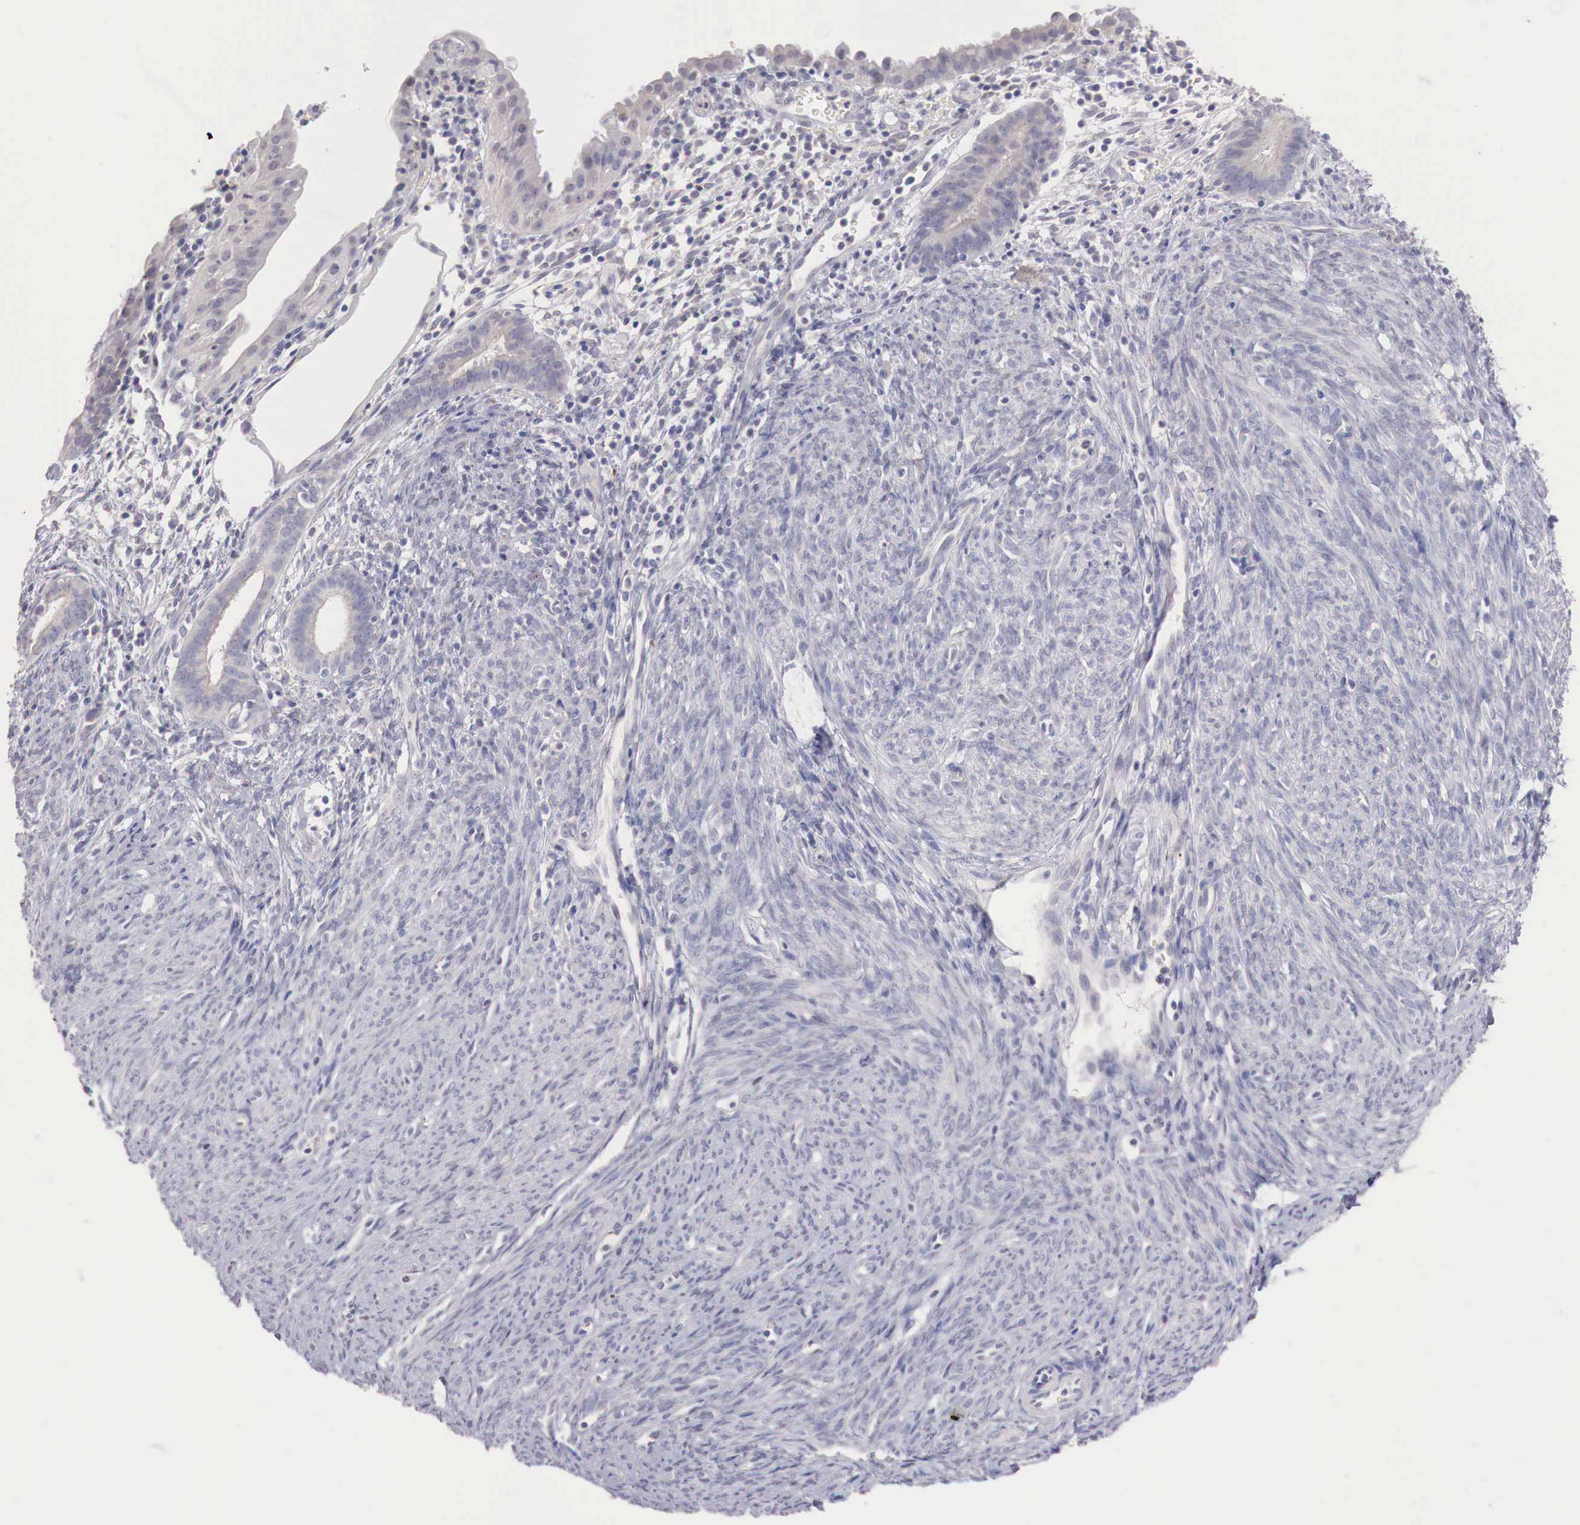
{"staining": {"intensity": "negative", "quantity": "none", "location": "none"}, "tissue": "endometrium", "cell_type": "Cells in endometrial stroma", "image_type": "normal", "snomed": [{"axis": "morphology", "description": "Normal tissue, NOS"}, {"axis": "topography", "description": "Uterus"}], "caption": "Immunohistochemistry histopathology image of benign endometrium: human endometrium stained with DAB reveals no significant protein positivity in cells in endometrial stroma.", "gene": "TRIM13", "patient": {"sex": "female", "age": 83}}